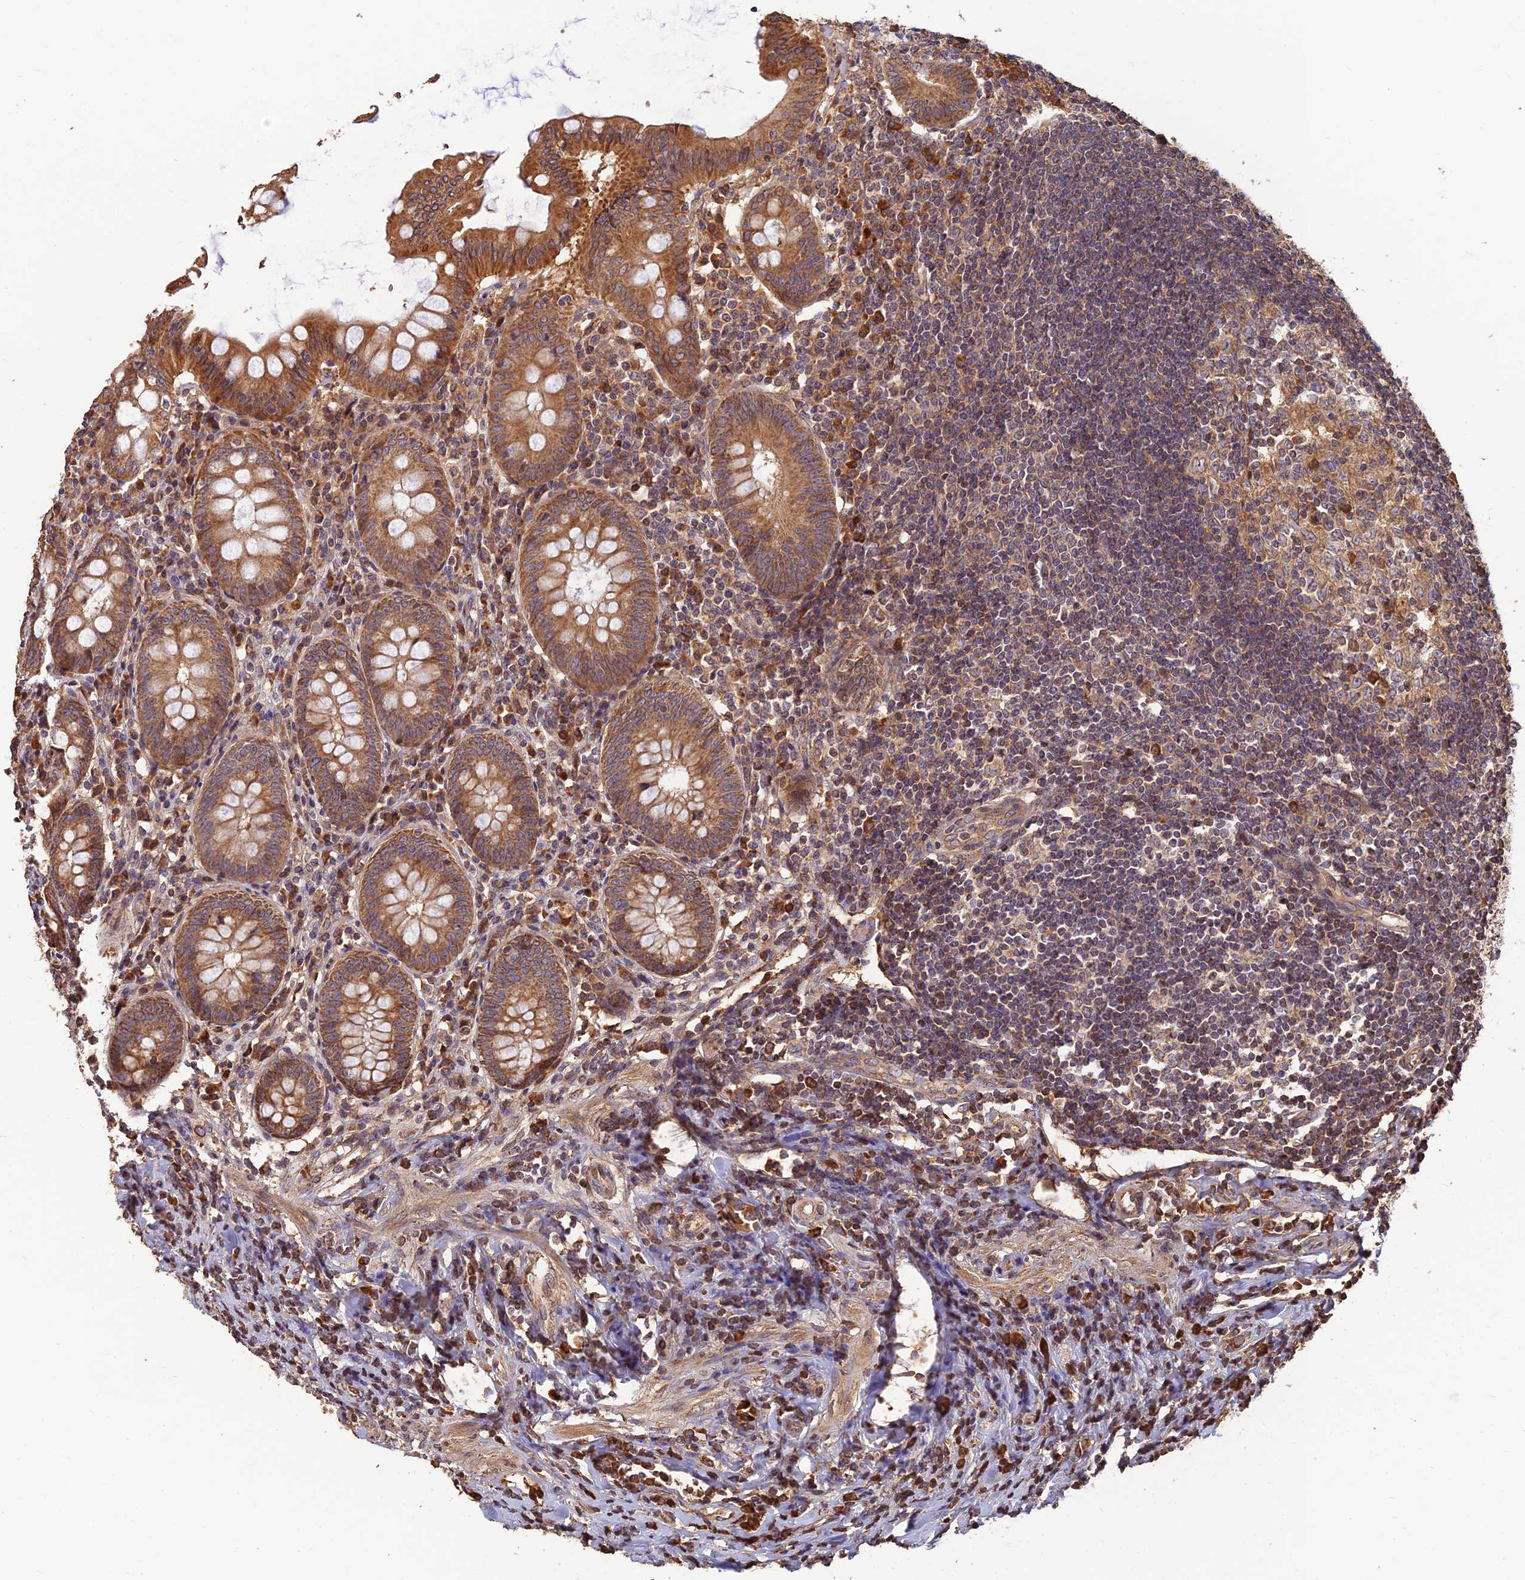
{"staining": {"intensity": "moderate", "quantity": ">75%", "location": "cytoplasmic/membranous"}, "tissue": "appendix", "cell_type": "Glandular cells", "image_type": "normal", "snomed": [{"axis": "morphology", "description": "Normal tissue, NOS"}, {"axis": "topography", "description": "Appendix"}], "caption": "IHC photomicrograph of benign appendix: human appendix stained using immunohistochemistry displays medium levels of moderate protein expression localized specifically in the cytoplasmic/membranous of glandular cells, appearing as a cytoplasmic/membranous brown color.", "gene": "CORO1C", "patient": {"sex": "female", "age": 54}}